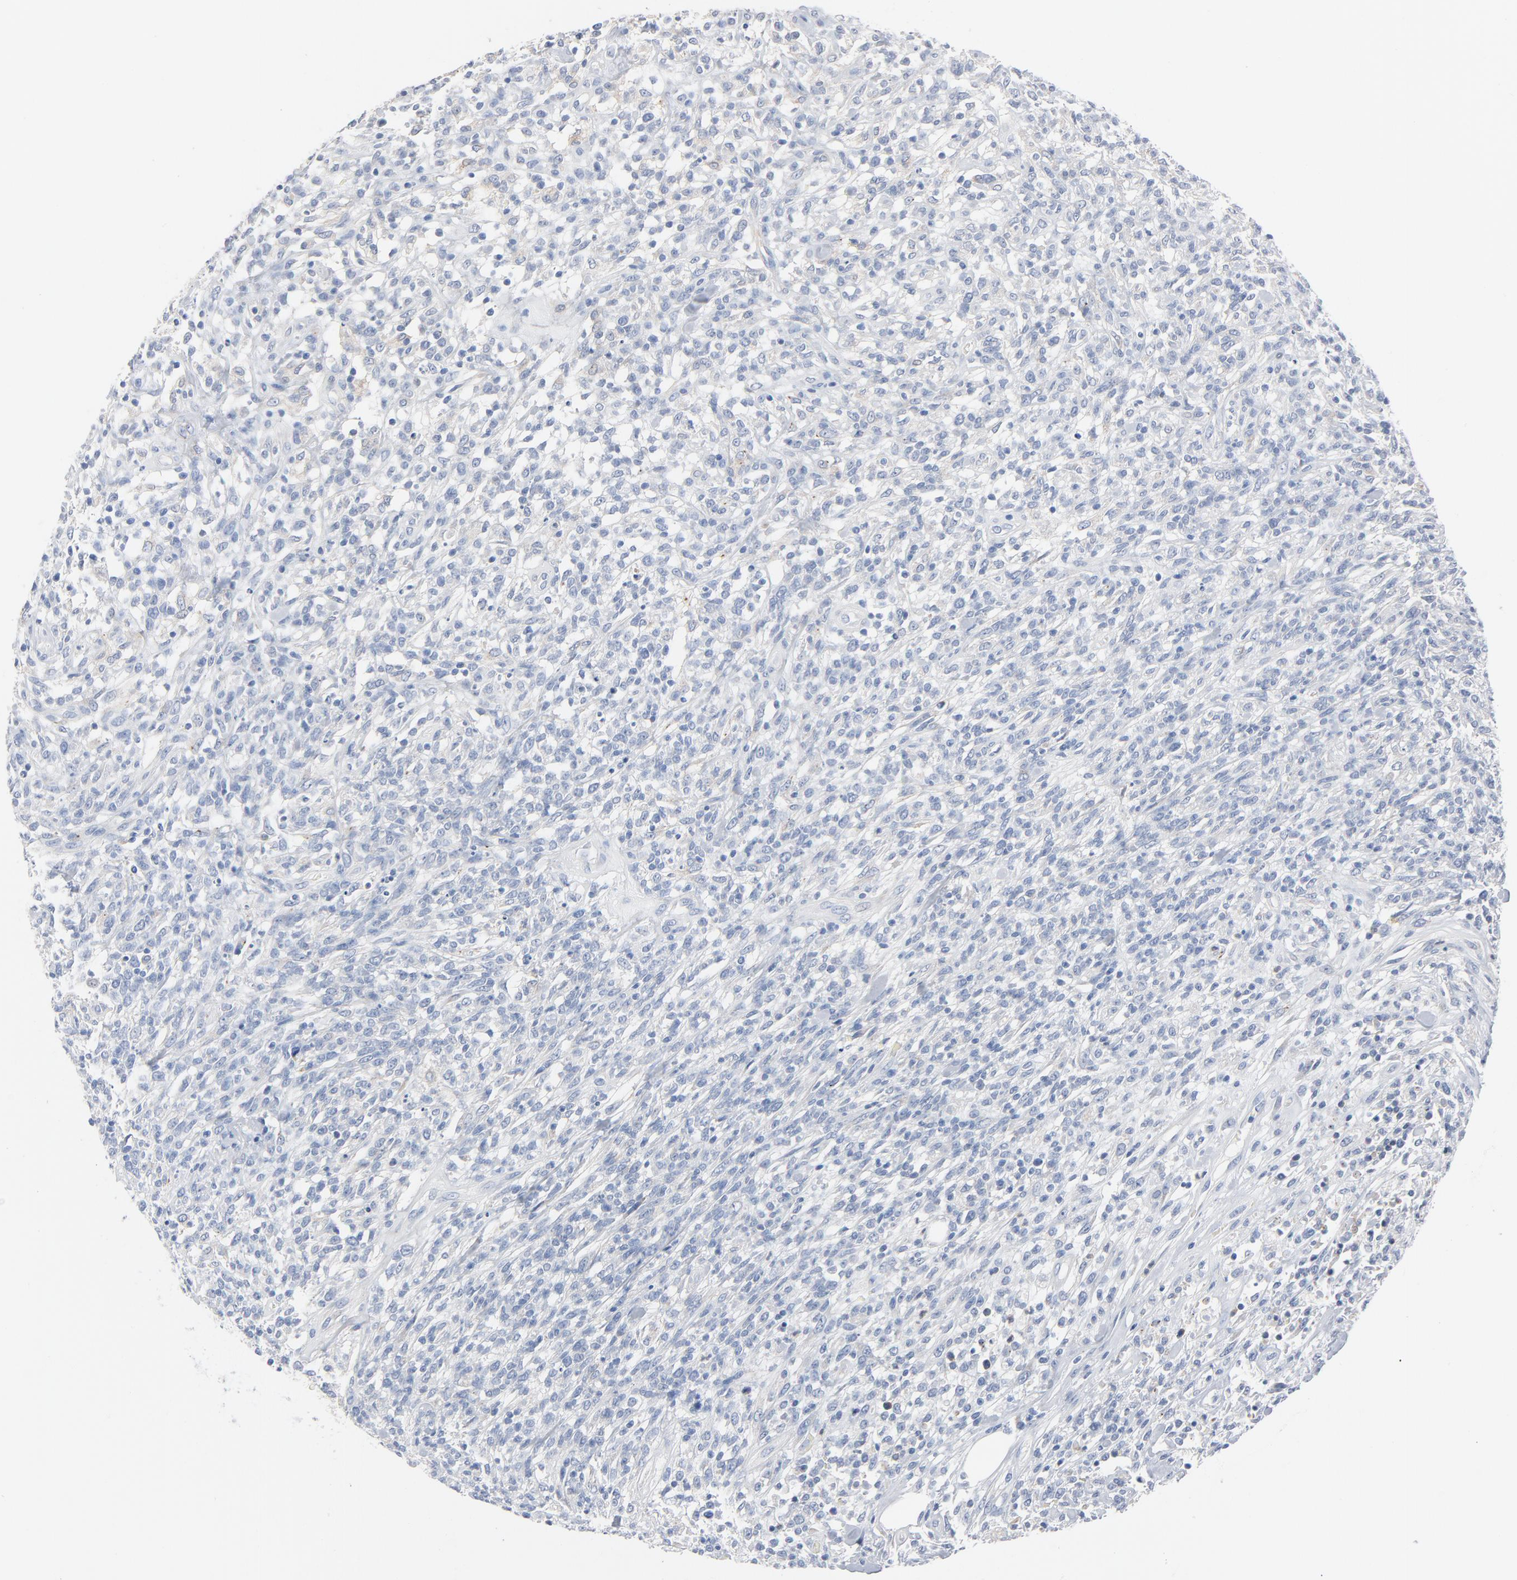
{"staining": {"intensity": "negative", "quantity": "none", "location": "none"}, "tissue": "lymphoma", "cell_type": "Tumor cells", "image_type": "cancer", "snomed": [{"axis": "morphology", "description": "Malignant lymphoma, non-Hodgkin's type, High grade"}, {"axis": "topography", "description": "Lymph node"}], "caption": "There is no significant positivity in tumor cells of lymphoma.", "gene": "IFT43", "patient": {"sex": "female", "age": 73}}